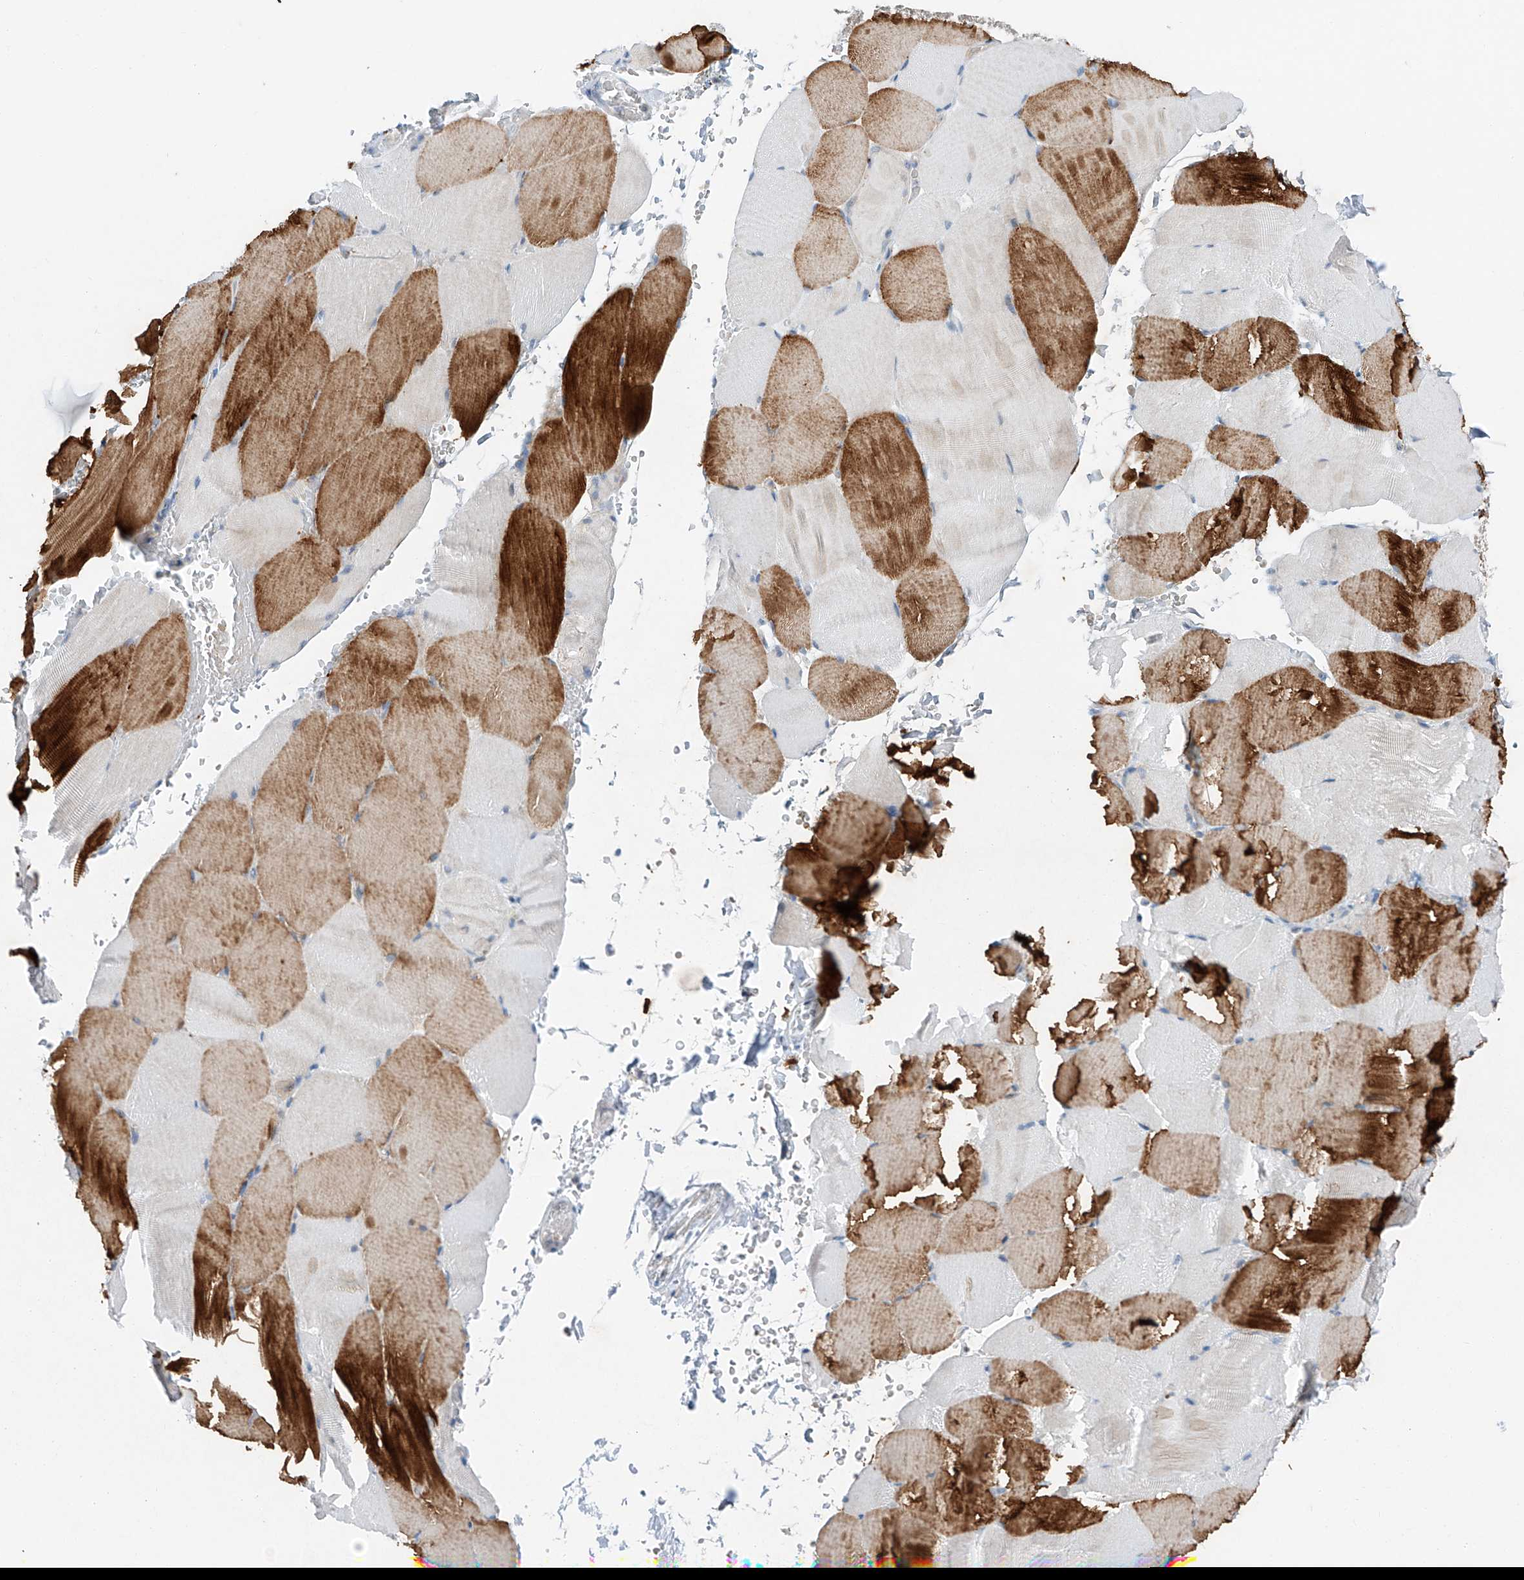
{"staining": {"intensity": "strong", "quantity": "25%-75%", "location": "cytoplasmic/membranous"}, "tissue": "skeletal muscle", "cell_type": "Myocytes", "image_type": "normal", "snomed": [{"axis": "morphology", "description": "Normal tissue, NOS"}, {"axis": "topography", "description": "Skeletal muscle"}, {"axis": "topography", "description": "Parathyroid gland"}], "caption": "Normal skeletal muscle demonstrates strong cytoplasmic/membranous expression in about 25%-75% of myocytes (brown staining indicates protein expression, while blue staining denotes nuclei)..", "gene": "CLDND1", "patient": {"sex": "female", "age": 37}}